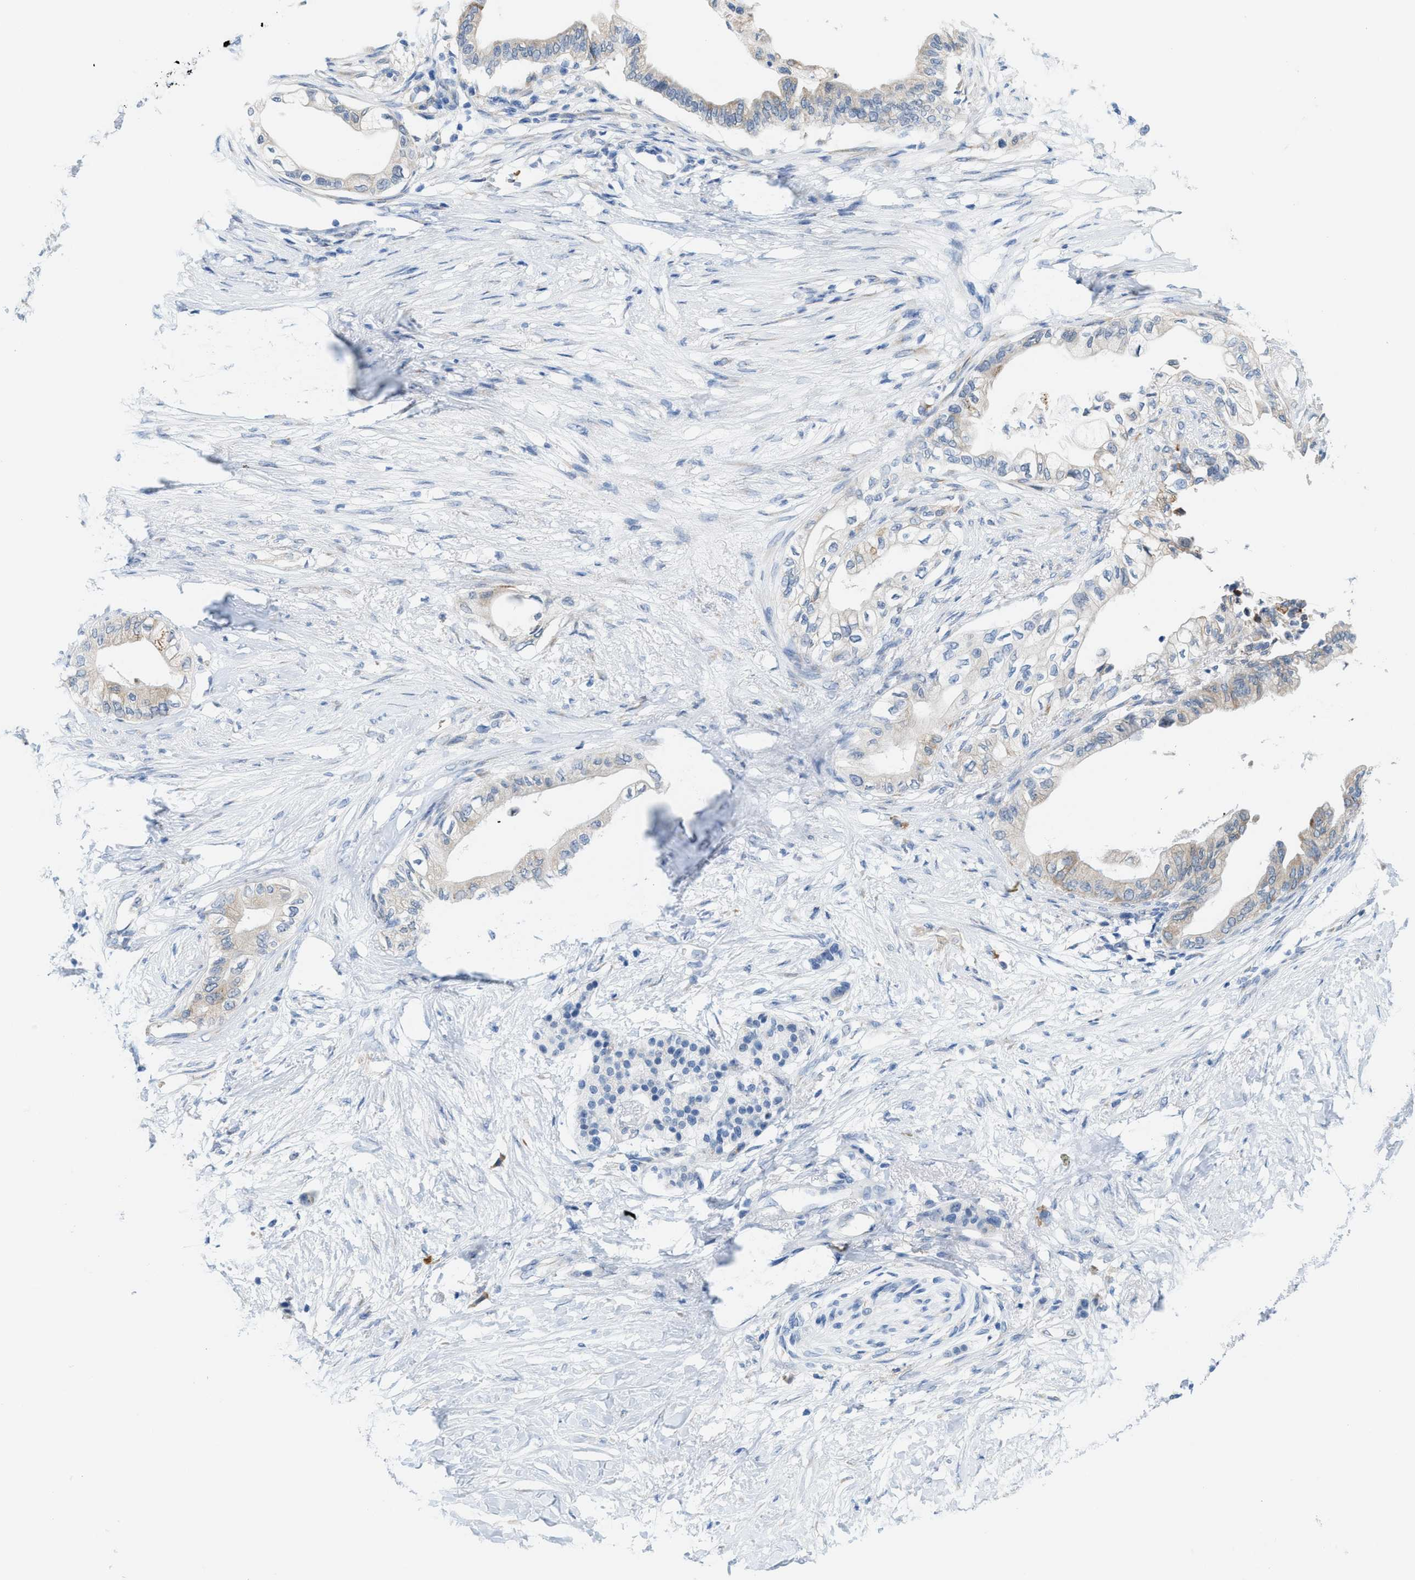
{"staining": {"intensity": "weak", "quantity": "<25%", "location": "cytoplasmic/membranous"}, "tissue": "pancreatic cancer", "cell_type": "Tumor cells", "image_type": "cancer", "snomed": [{"axis": "morphology", "description": "Normal tissue, NOS"}, {"axis": "morphology", "description": "Adenocarcinoma, NOS"}, {"axis": "topography", "description": "Pancreas"}, {"axis": "topography", "description": "Duodenum"}], "caption": "This is a photomicrograph of immunohistochemistry staining of adenocarcinoma (pancreatic), which shows no expression in tumor cells.", "gene": "KIFC3", "patient": {"sex": "female", "age": 60}}